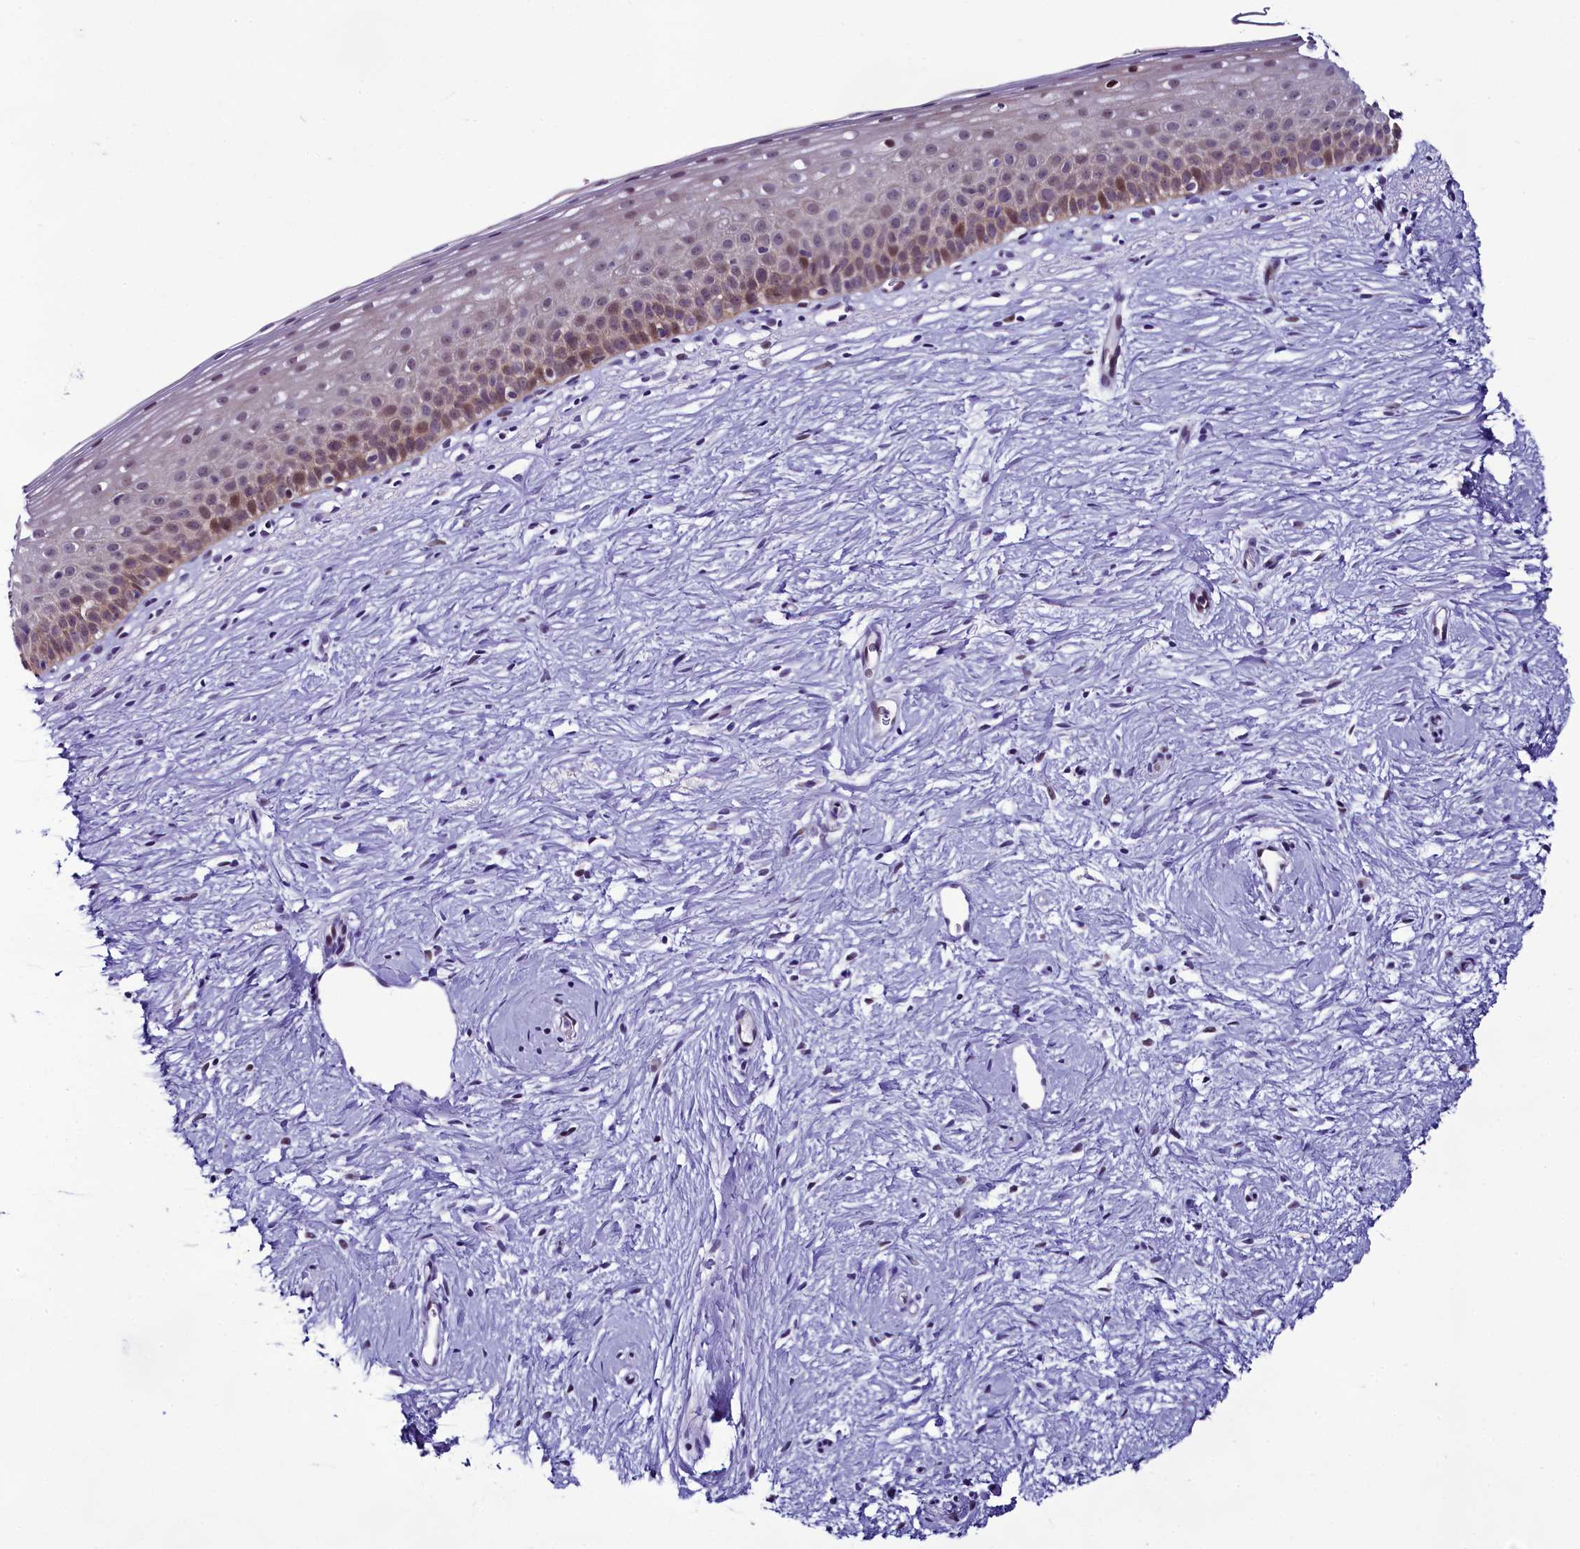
{"staining": {"intensity": "moderate", "quantity": "25%-75%", "location": "cytoplasmic/membranous,nuclear"}, "tissue": "cervix", "cell_type": "Glandular cells", "image_type": "normal", "snomed": [{"axis": "morphology", "description": "Normal tissue, NOS"}, {"axis": "topography", "description": "Cervix"}], "caption": "Protein staining of benign cervix shows moderate cytoplasmic/membranous,nuclear positivity in approximately 25%-75% of glandular cells. (IHC, brightfield microscopy, high magnification).", "gene": "CCDC106", "patient": {"sex": "female", "age": 57}}